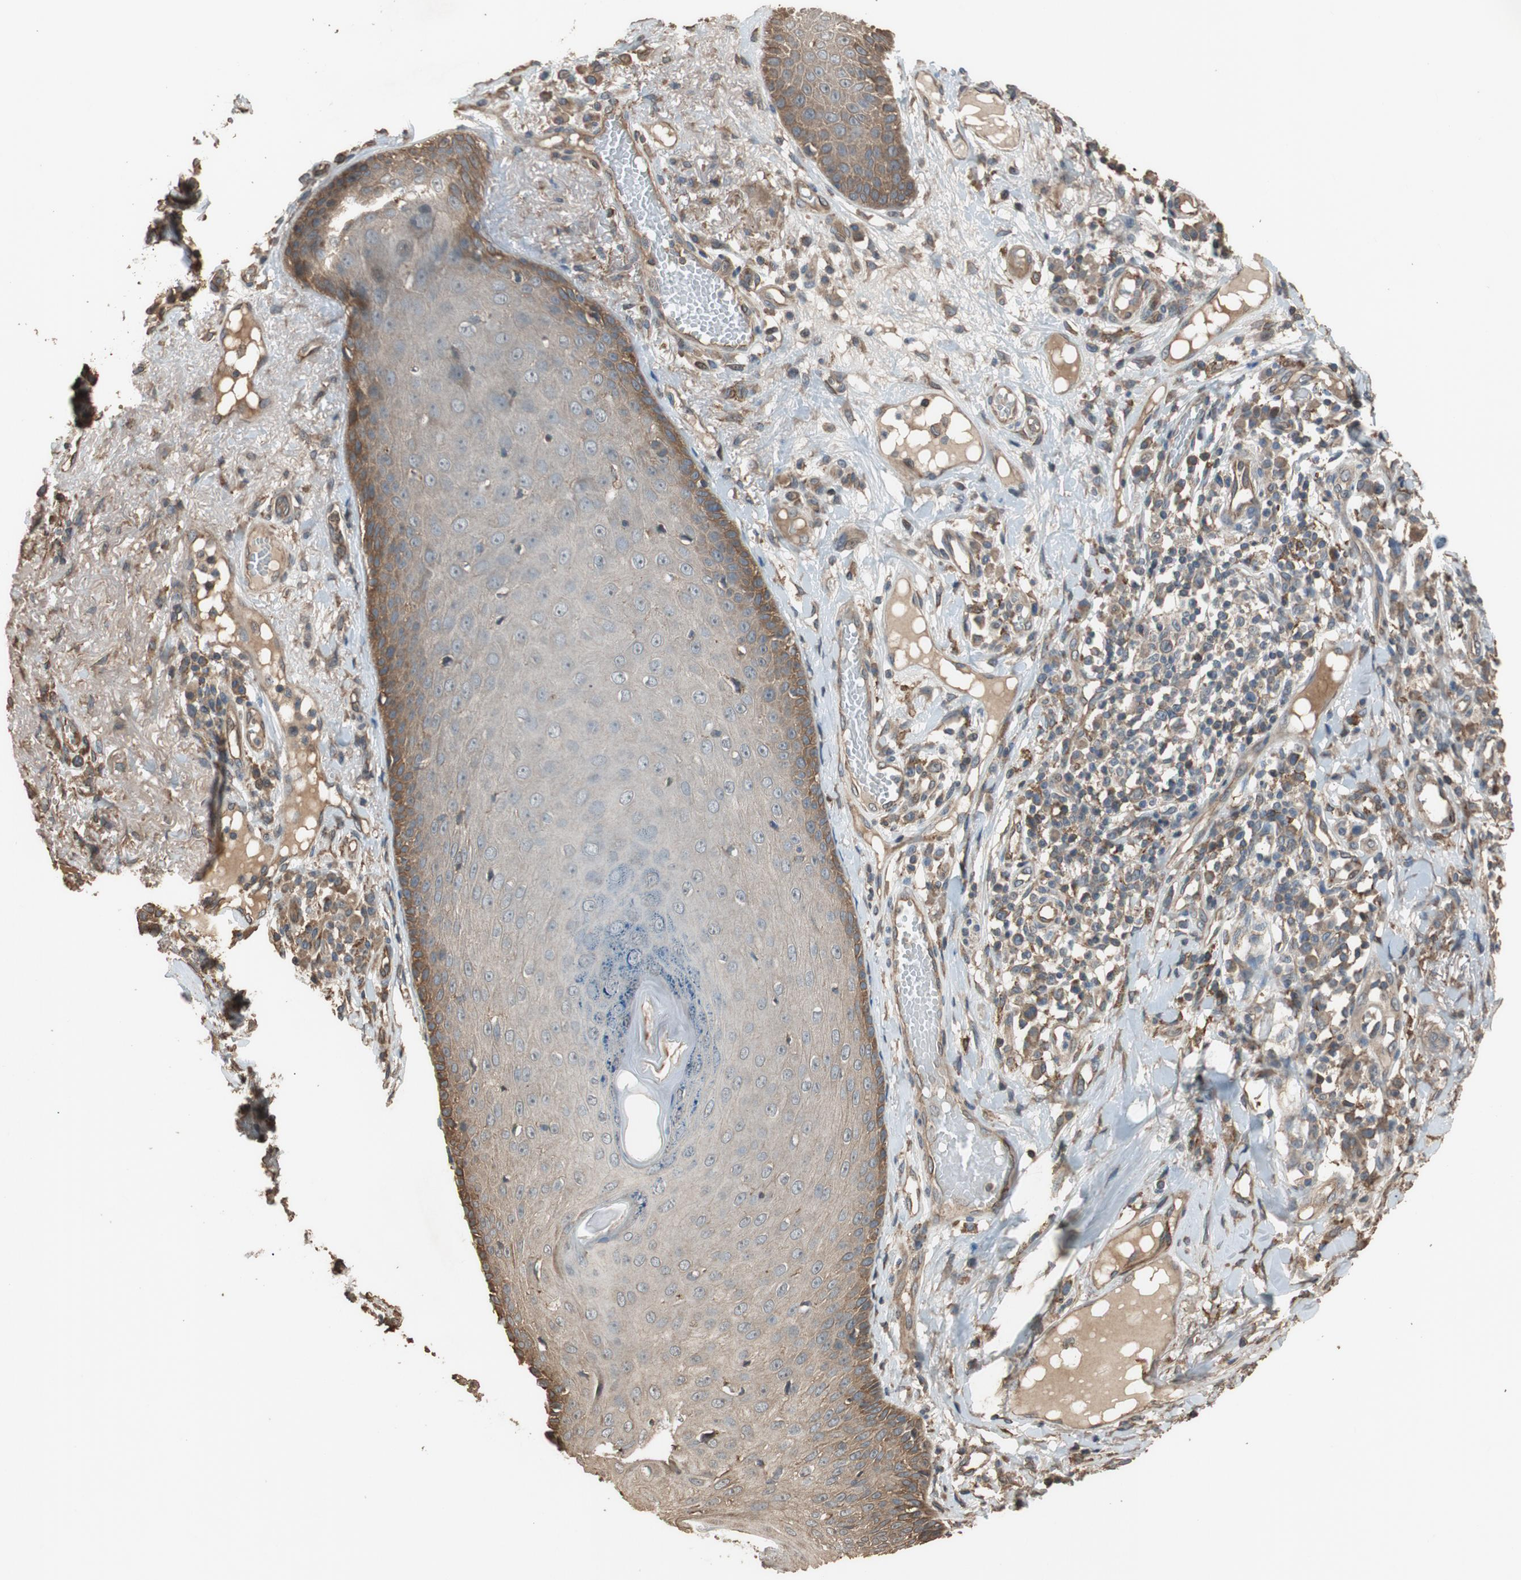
{"staining": {"intensity": "moderate", "quantity": "<25%", "location": "cytoplasmic/membranous"}, "tissue": "skin cancer", "cell_type": "Tumor cells", "image_type": "cancer", "snomed": [{"axis": "morphology", "description": "Normal tissue, NOS"}, {"axis": "morphology", "description": "Basal cell carcinoma"}, {"axis": "topography", "description": "Skin"}], "caption": "Immunohistochemical staining of human basal cell carcinoma (skin) reveals low levels of moderate cytoplasmic/membranous staining in approximately <25% of tumor cells. (IHC, brightfield microscopy, high magnification).", "gene": "MST1R", "patient": {"sex": "male", "age": 52}}